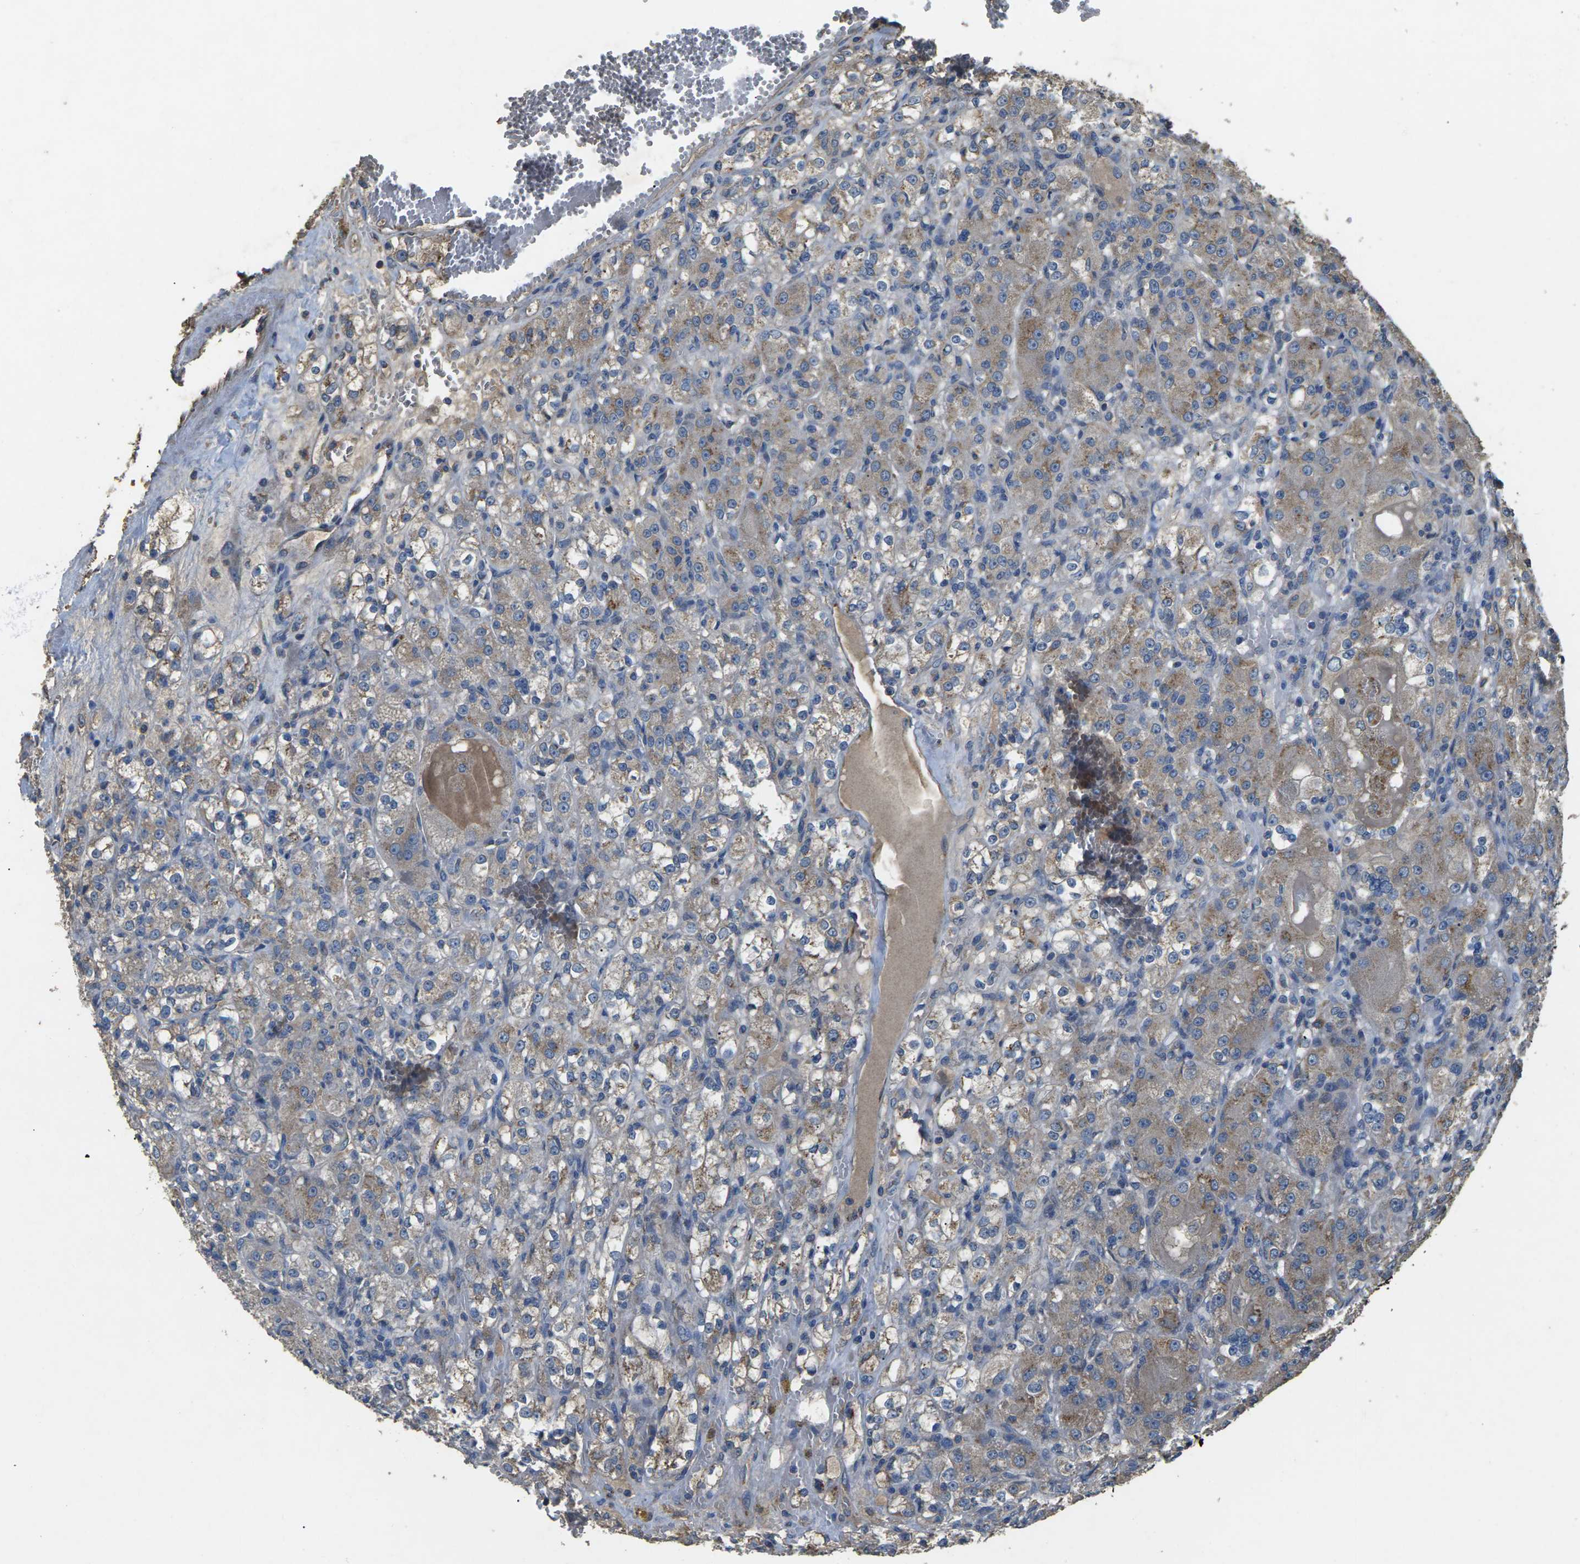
{"staining": {"intensity": "weak", "quantity": "25%-75%", "location": "cytoplasmic/membranous"}, "tissue": "renal cancer", "cell_type": "Tumor cells", "image_type": "cancer", "snomed": [{"axis": "morphology", "description": "Normal tissue, NOS"}, {"axis": "morphology", "description": "Adenocarcinoma, NOS"}, {"axis": "topography", "description": "Kidney"}], "caption": "A brown stain shows weak cytoplasmic/membranous expression of a protein in adenocarcinoma (renal) tumor cells.", "gene": "B4GAT1", "patient": {"sex": "male", "age": 61}}